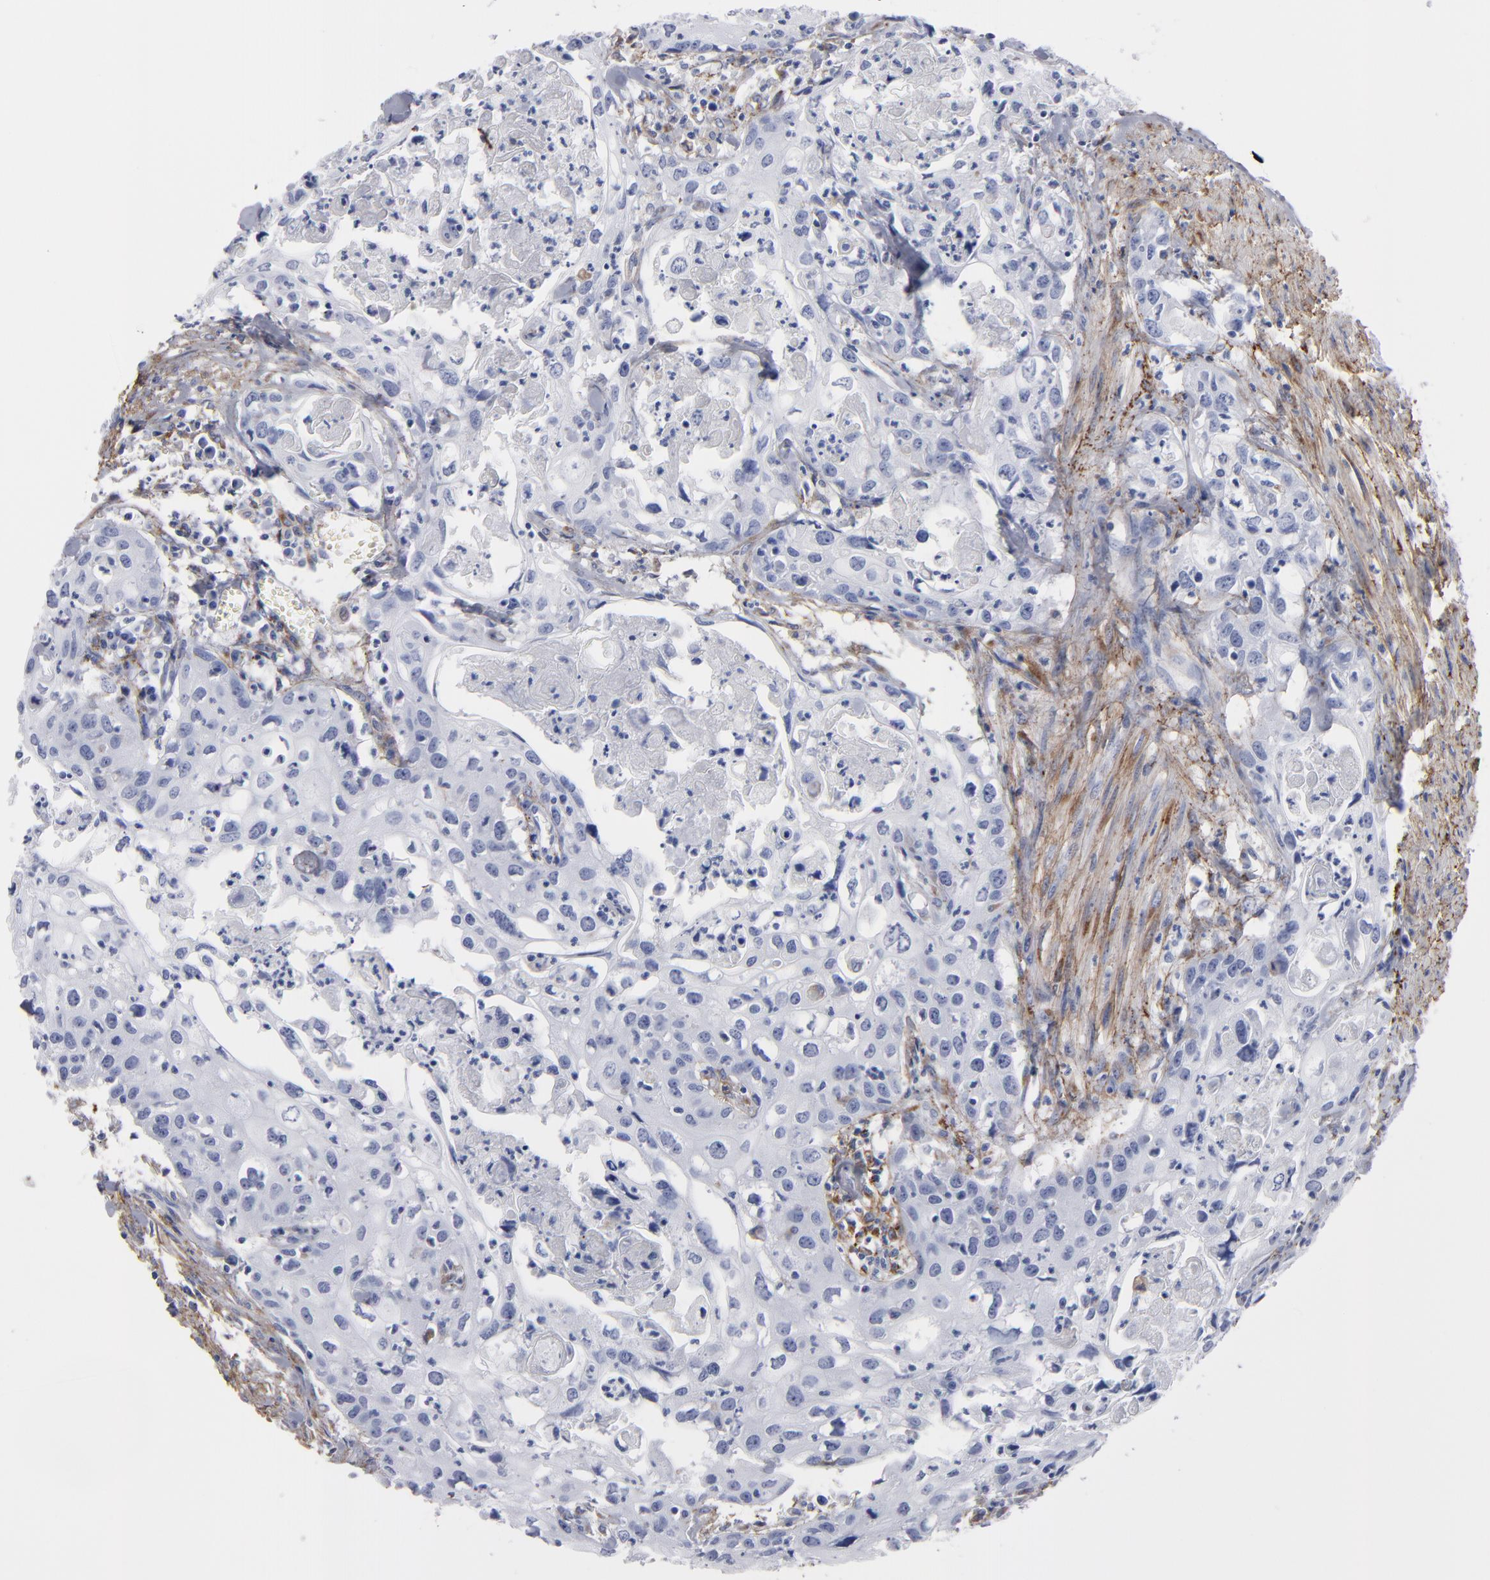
{"staining": {"intensity": "negative", "quantity": "none", "location": "none"}, "tissue": "urothelial cancer", "cell_type": "Tumor cells", "image_type": "cancer", "snomed": [{"axis": "morphology", "description": "Urothelial carcinoma, High grade"}, {"axis": "topography", "description": "Urinary bladder"}], "caption": "High magnification brightfield microscopy of high-grade urothelial carcinoma stained with DAB (brown) and counterstained with hematoxylin (blue): tumor cells show no significant staining.", "gene": "EMILIN1", "patient": {"sex": "male", "age": 54}}